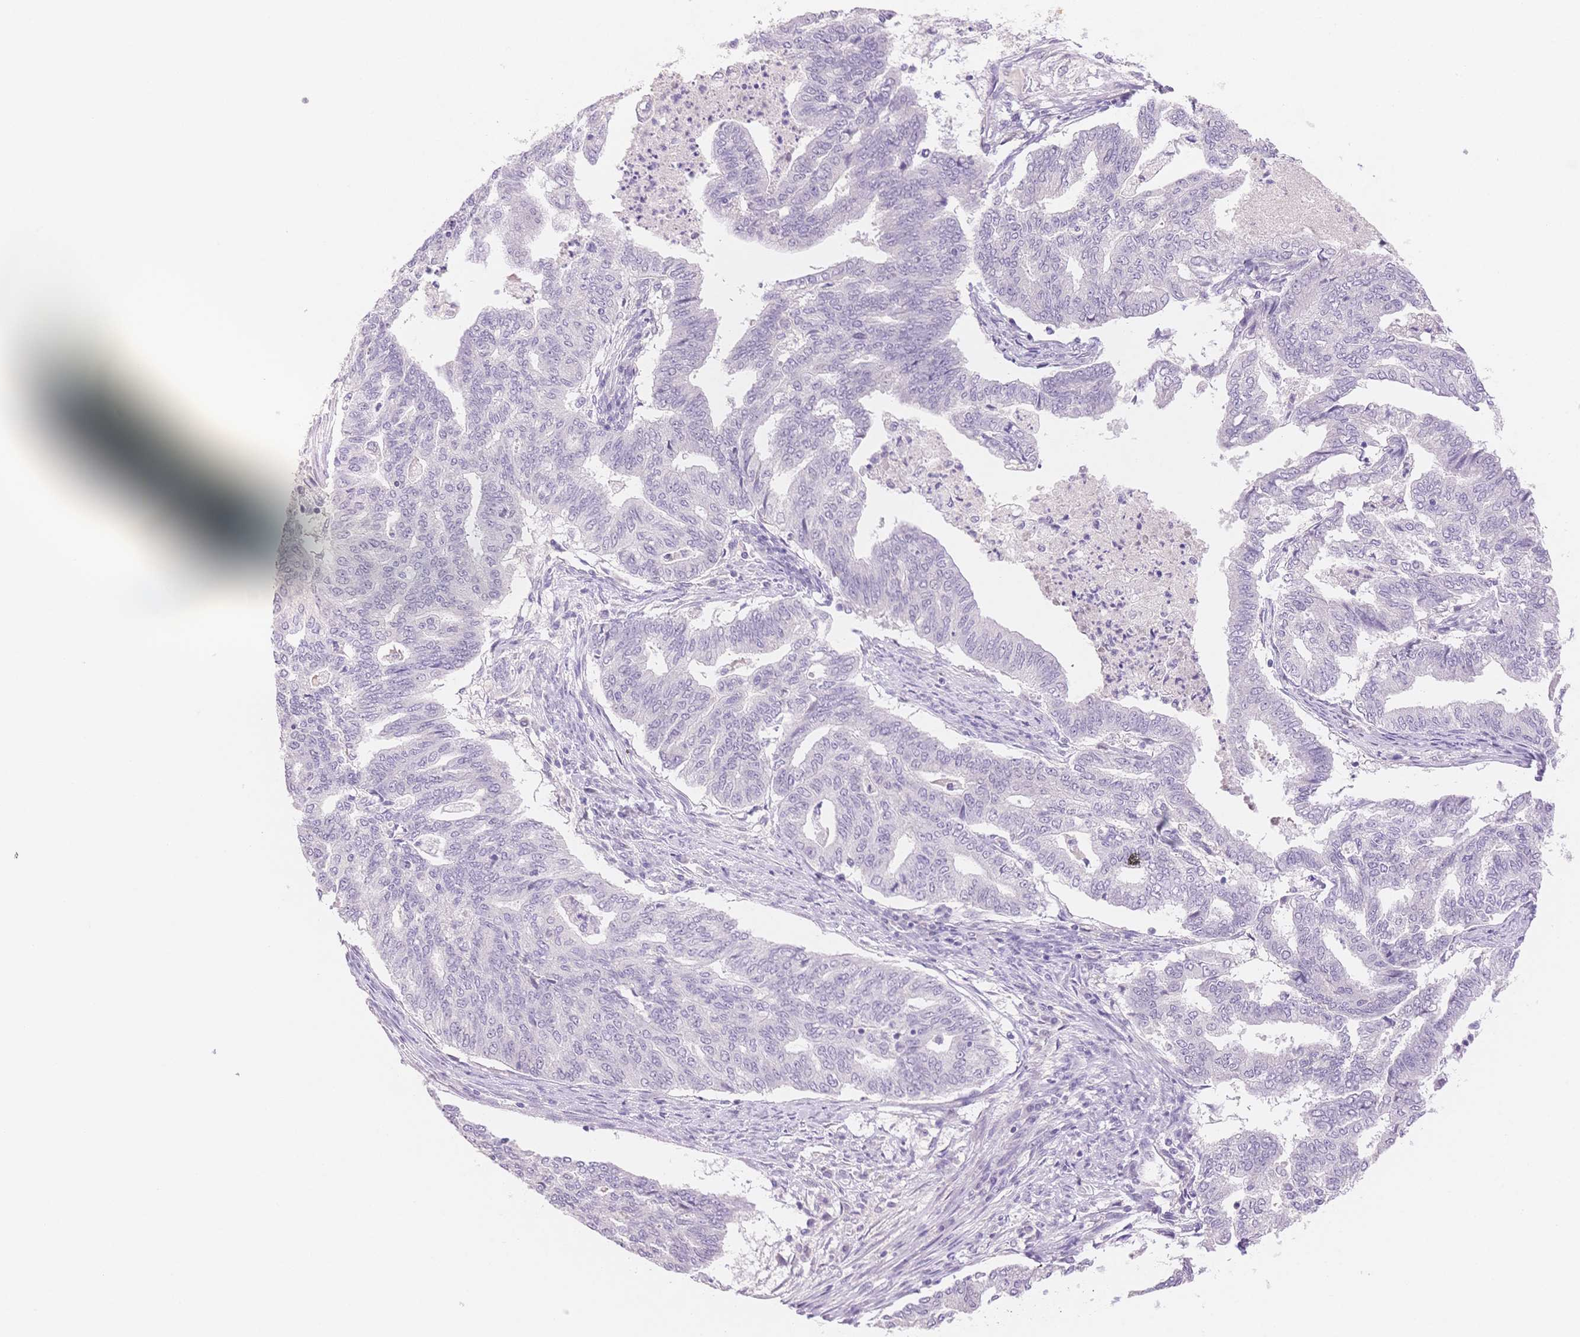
{"staining": {"intensity": "negative", "quantity": "none", "location": "none"}, "tissue": "endometrial cancer", "cell_type": "Tumor cells", "image_type": "cancer", "snomed": [{"axis": "morphology", "description": "Adenocarcinoma, NOS"}, {"axis": "topography", "description": "Endometrium"}], "caption": "Immunohistochemical staining of human endometrial cancer (adenocarcinoma) displays no significant expression in tumor cells.", "gene": "MYOM1", "patient": {"sex": "female", "age": 79}}